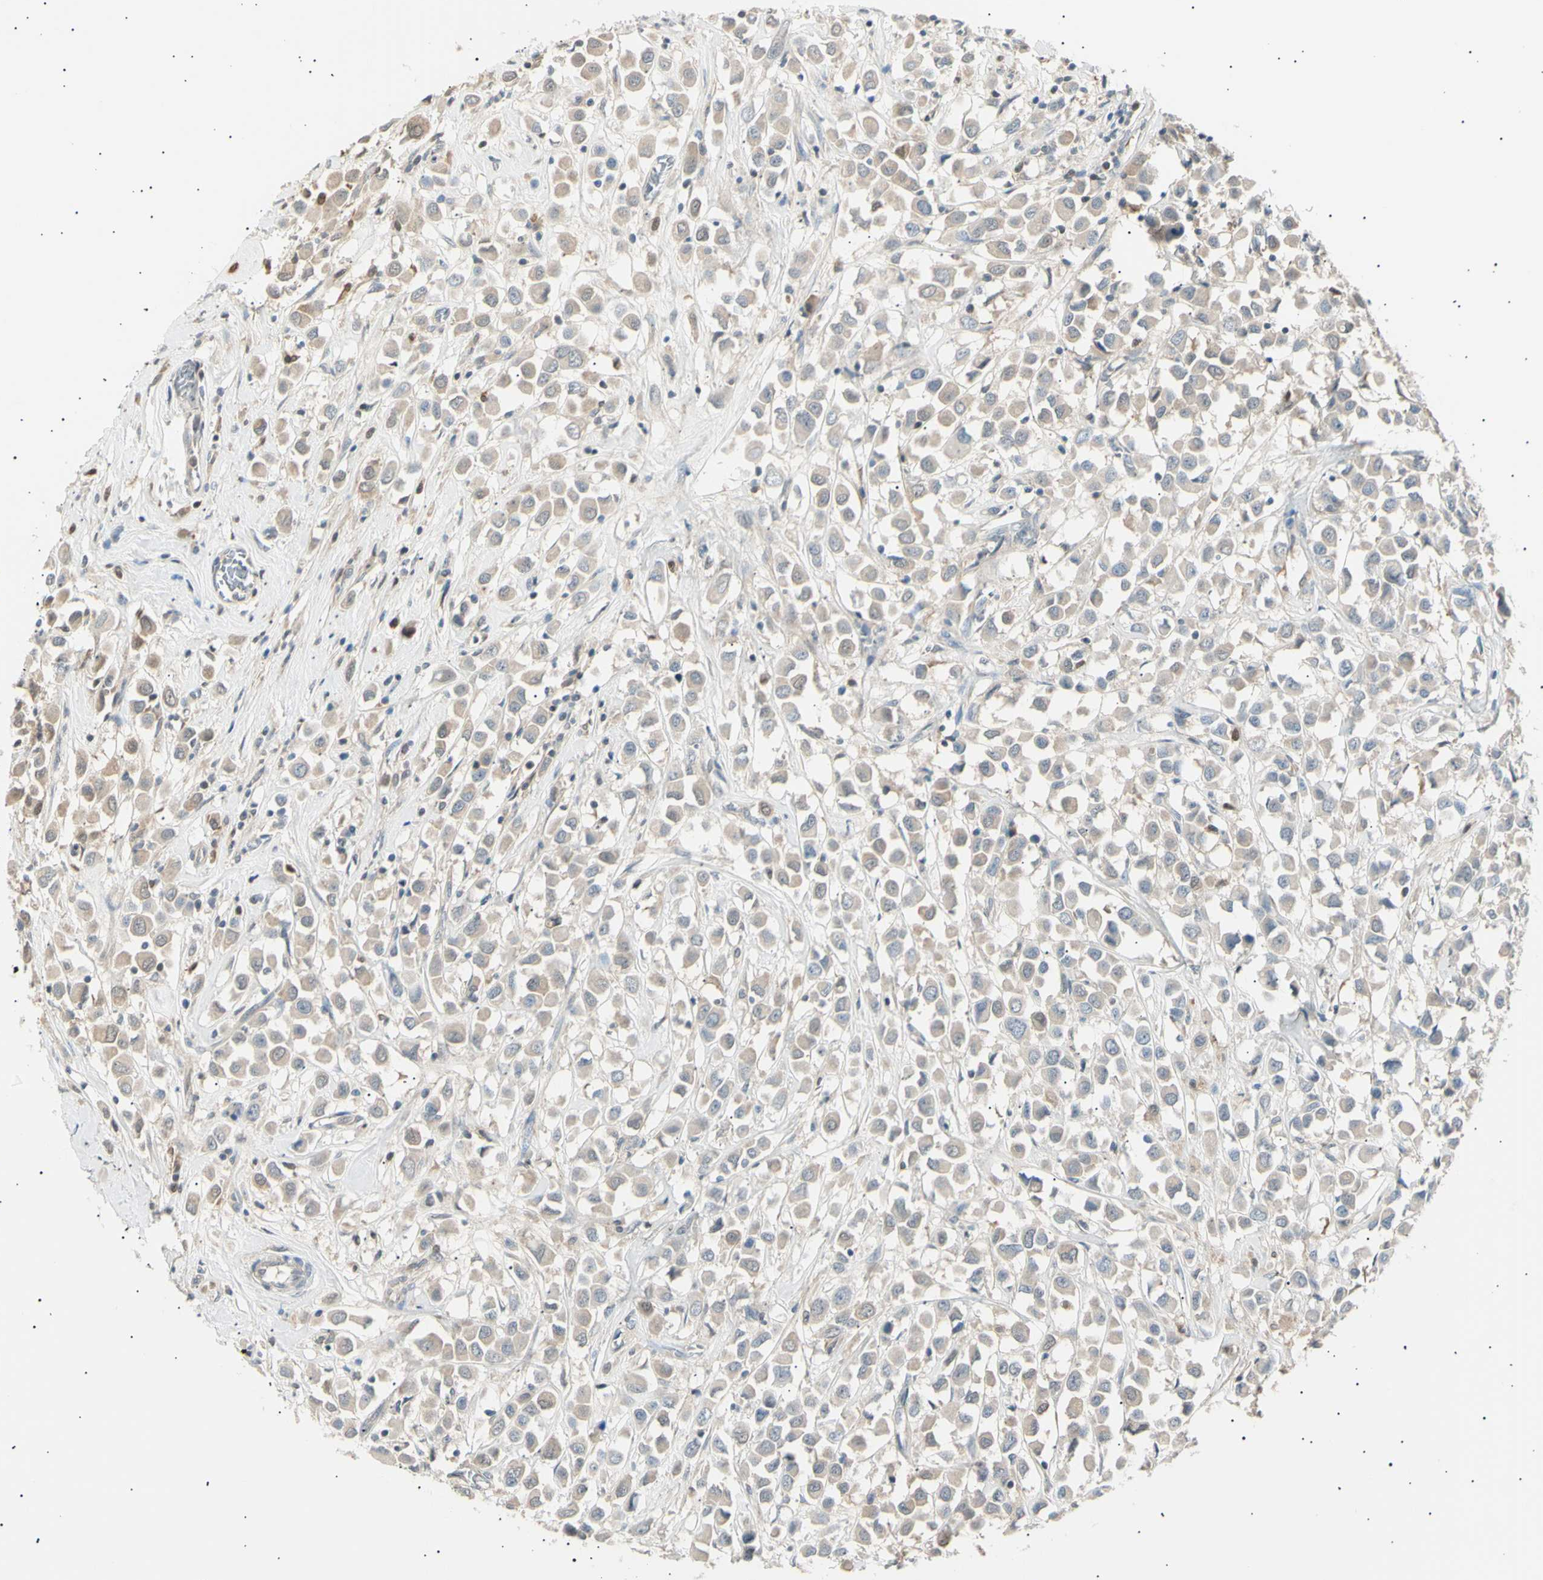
{"staining": {"intensity": "weak", "quantity": ">75%", "location": "cytoplasmic/membranous"}, "tissue": "breast cancer", "cell_type": "Tumor cells", "image_type": "cancer", "snomed": [{"axis": "morphology", "description": "Duct carcinoma"}, {"axis": "topography", "description": "Breast"}], "caption": "Protein staining displays weak cytoplasmic/membranous expression in approximately >75% of tumor cells in breast intraductal carcinoma.", "gene": "LHPP", "patient": {"sex": "female", "age": 61}}